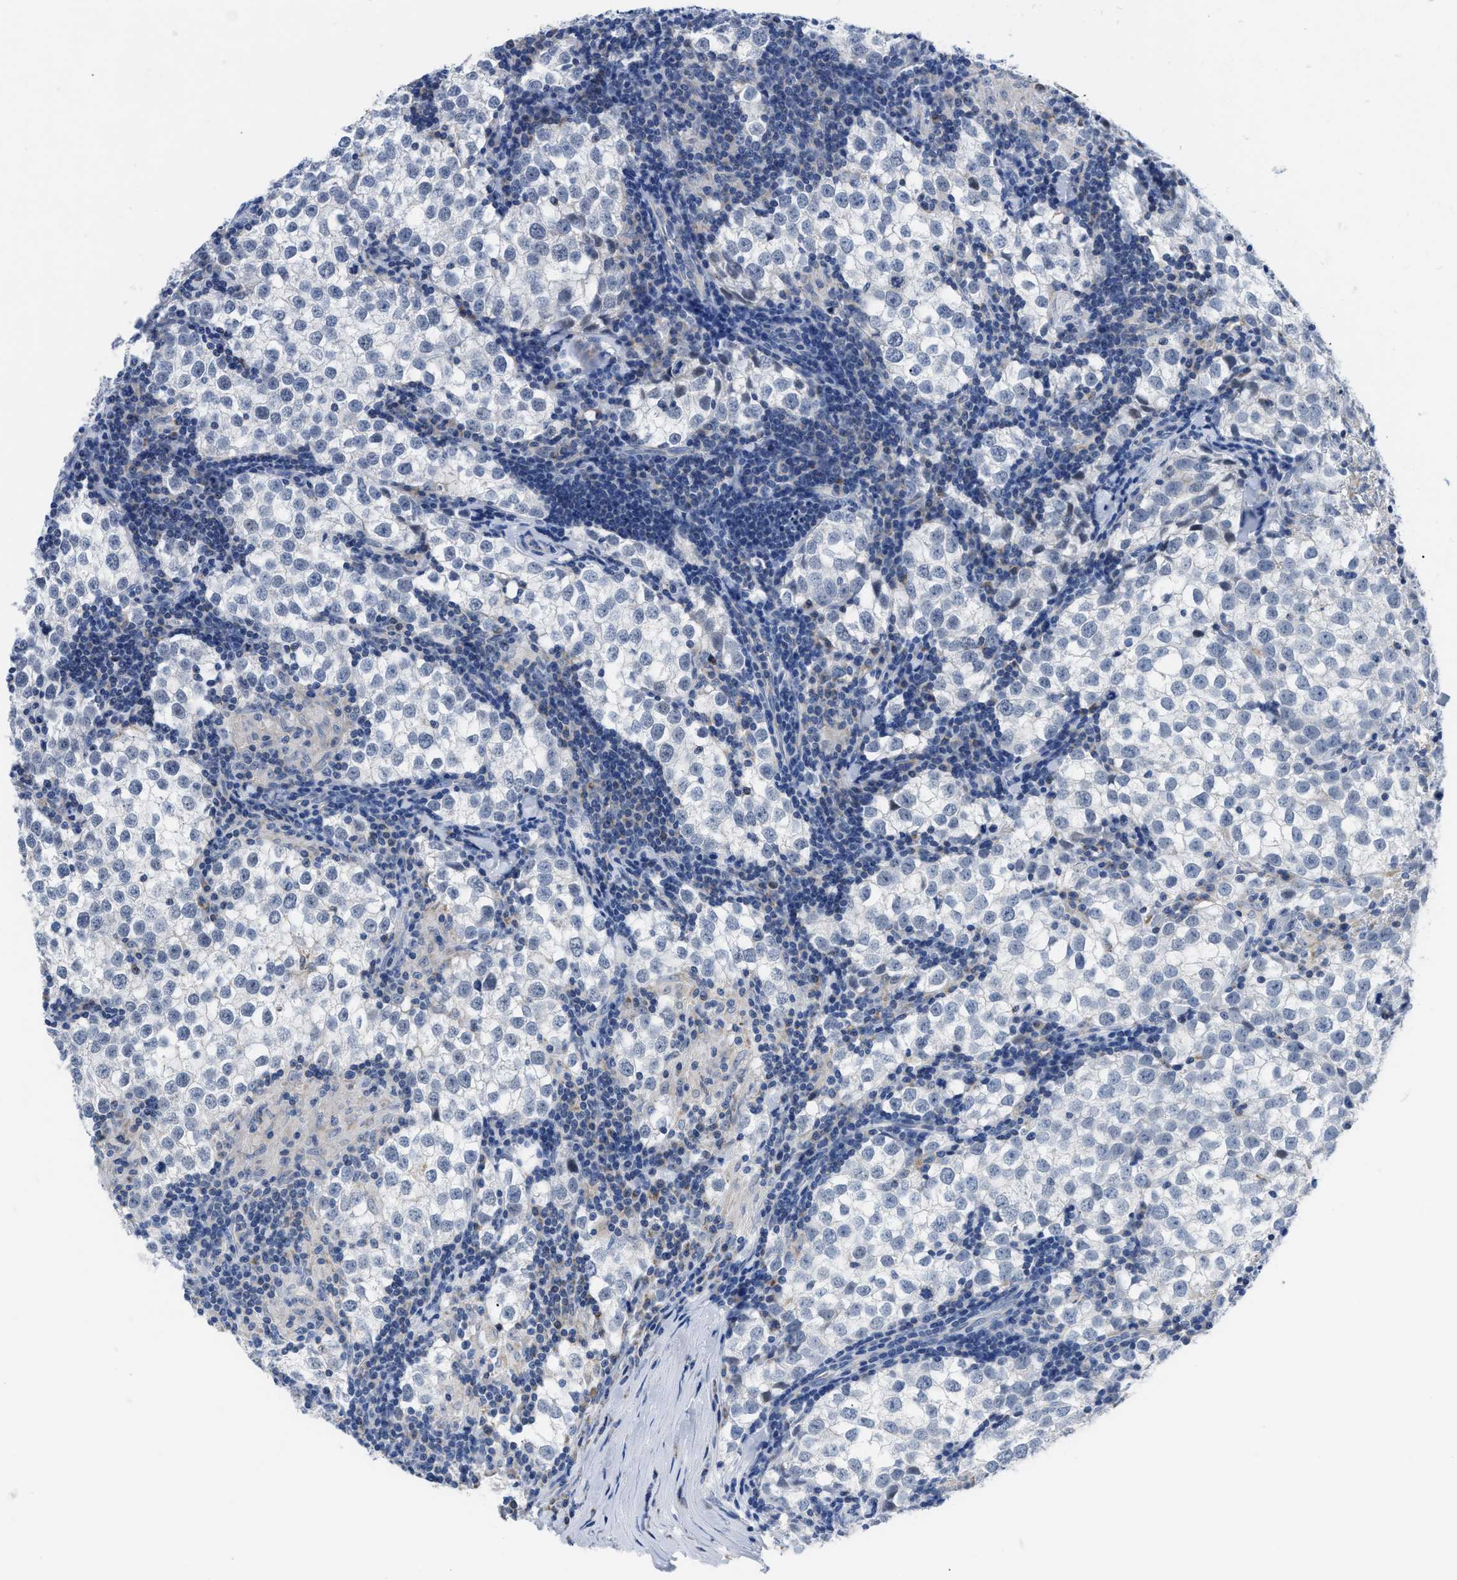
{"staining": {"intensity": "negative", "quantity": "none", "location": "none"}, "tissue": "testis cancer", "cell_type": "Tumor cells", "image_type": "cancer", "snomed": [{"axis": "morphology", "description": "Seminoma, NOS"}, {"axis": "morphology", "description": "Carcinoma, Embryonal, NOS"}, {"axis": "topography", "description": "Testis"}], "caption": "High magnification brightfield microscopy of testis cancer (embryonal carcinoma) stained with DAB (brown) and counterstained with hematoxylin (blue): tumor cells show no significant staining.", "gene": "ETFA", "patient": {"sex": "male", "age": 36}}